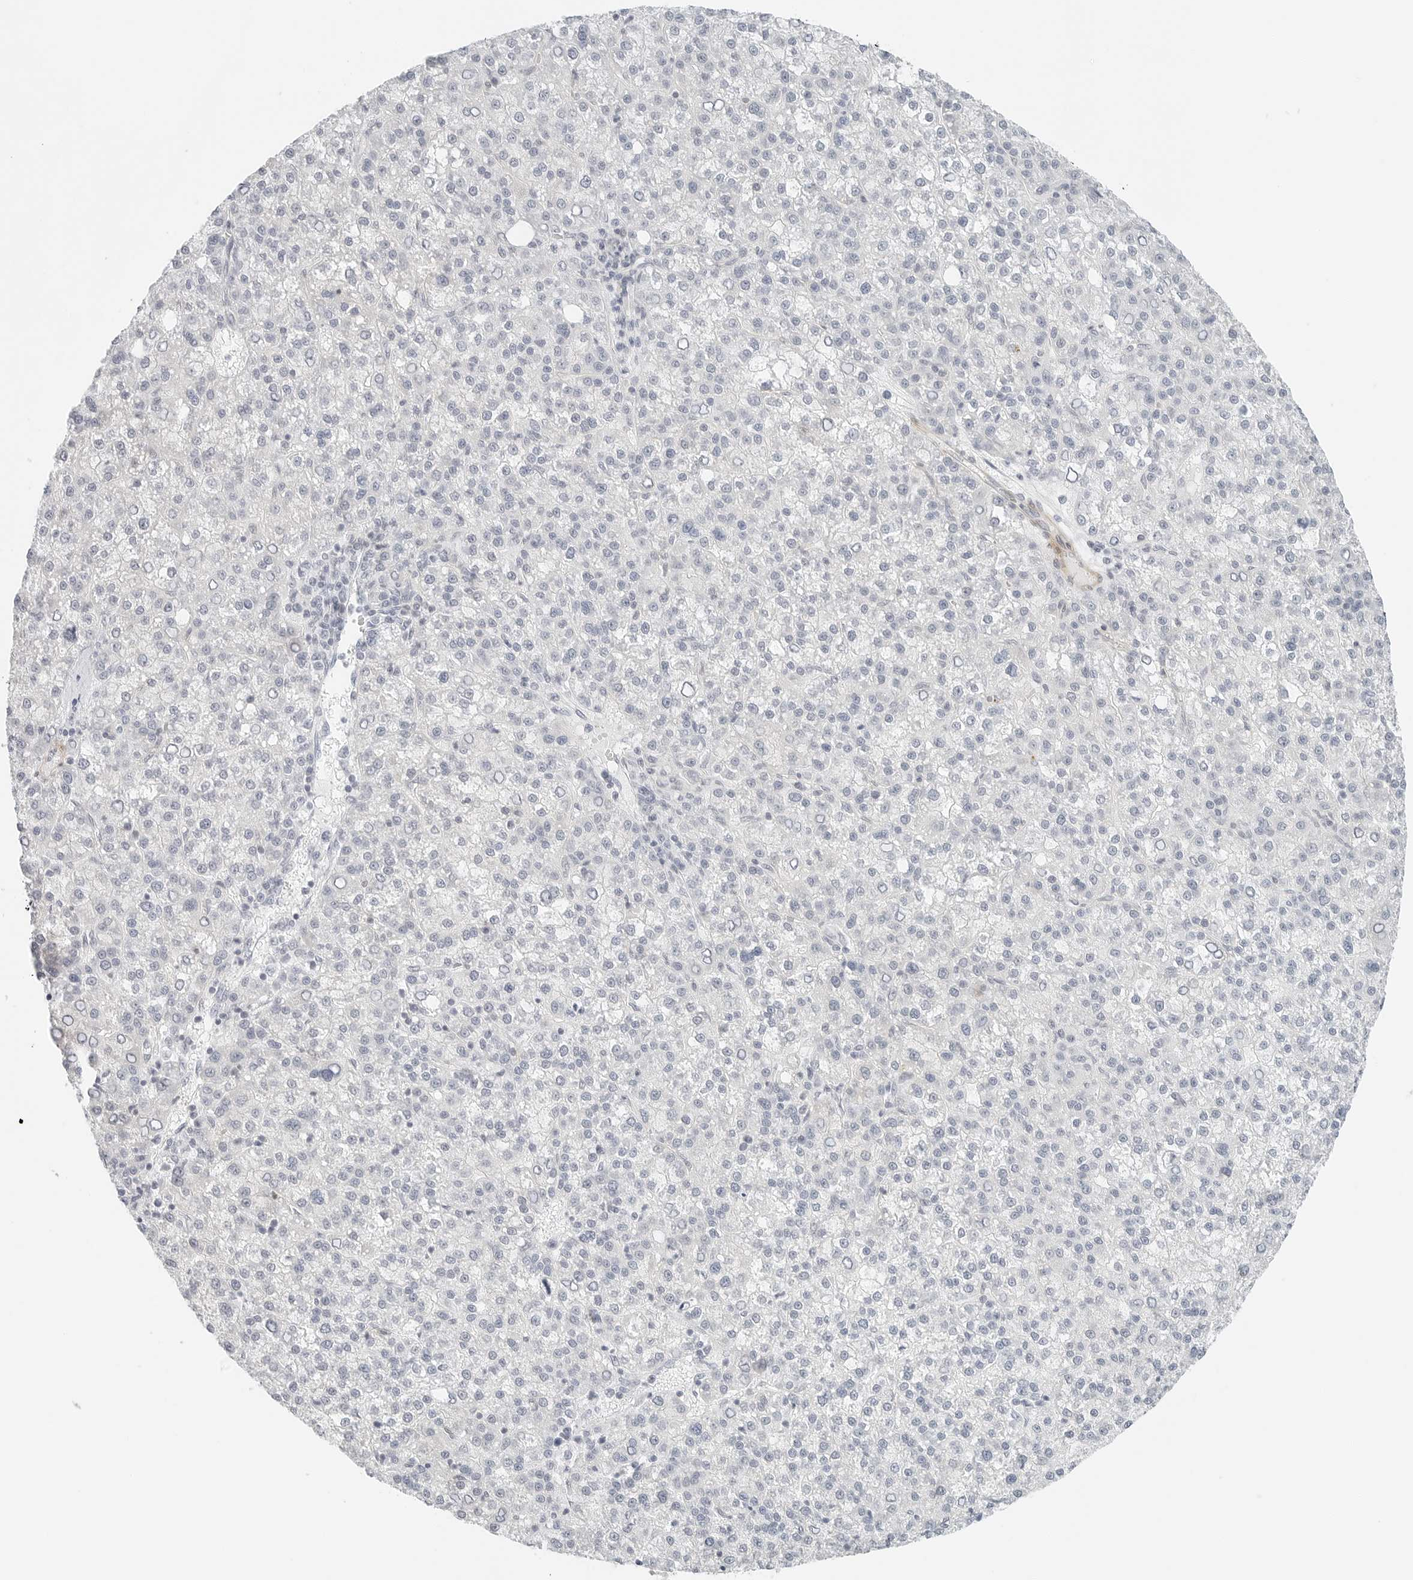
{"staining": {"intensity": "negative", "quantity": "none", "location": "none"}, "tissue": "liver cancer", "cell_type": "Tumor cells", "image_type": "cancer", "snomed": [{"axis": "morphology", "description": "Carcinoma, Hepatocellular, NOS"}, {"axis": "topography", "description": "Liver"}], "caption": "IHC histopathology image of neoplastic tissue: liver hepatocellular carcinoma stained with DAB displays no significant protein staining in tumor cells.", "gene": "IQCC", "patient": {"sex": "female", "age": 58}}